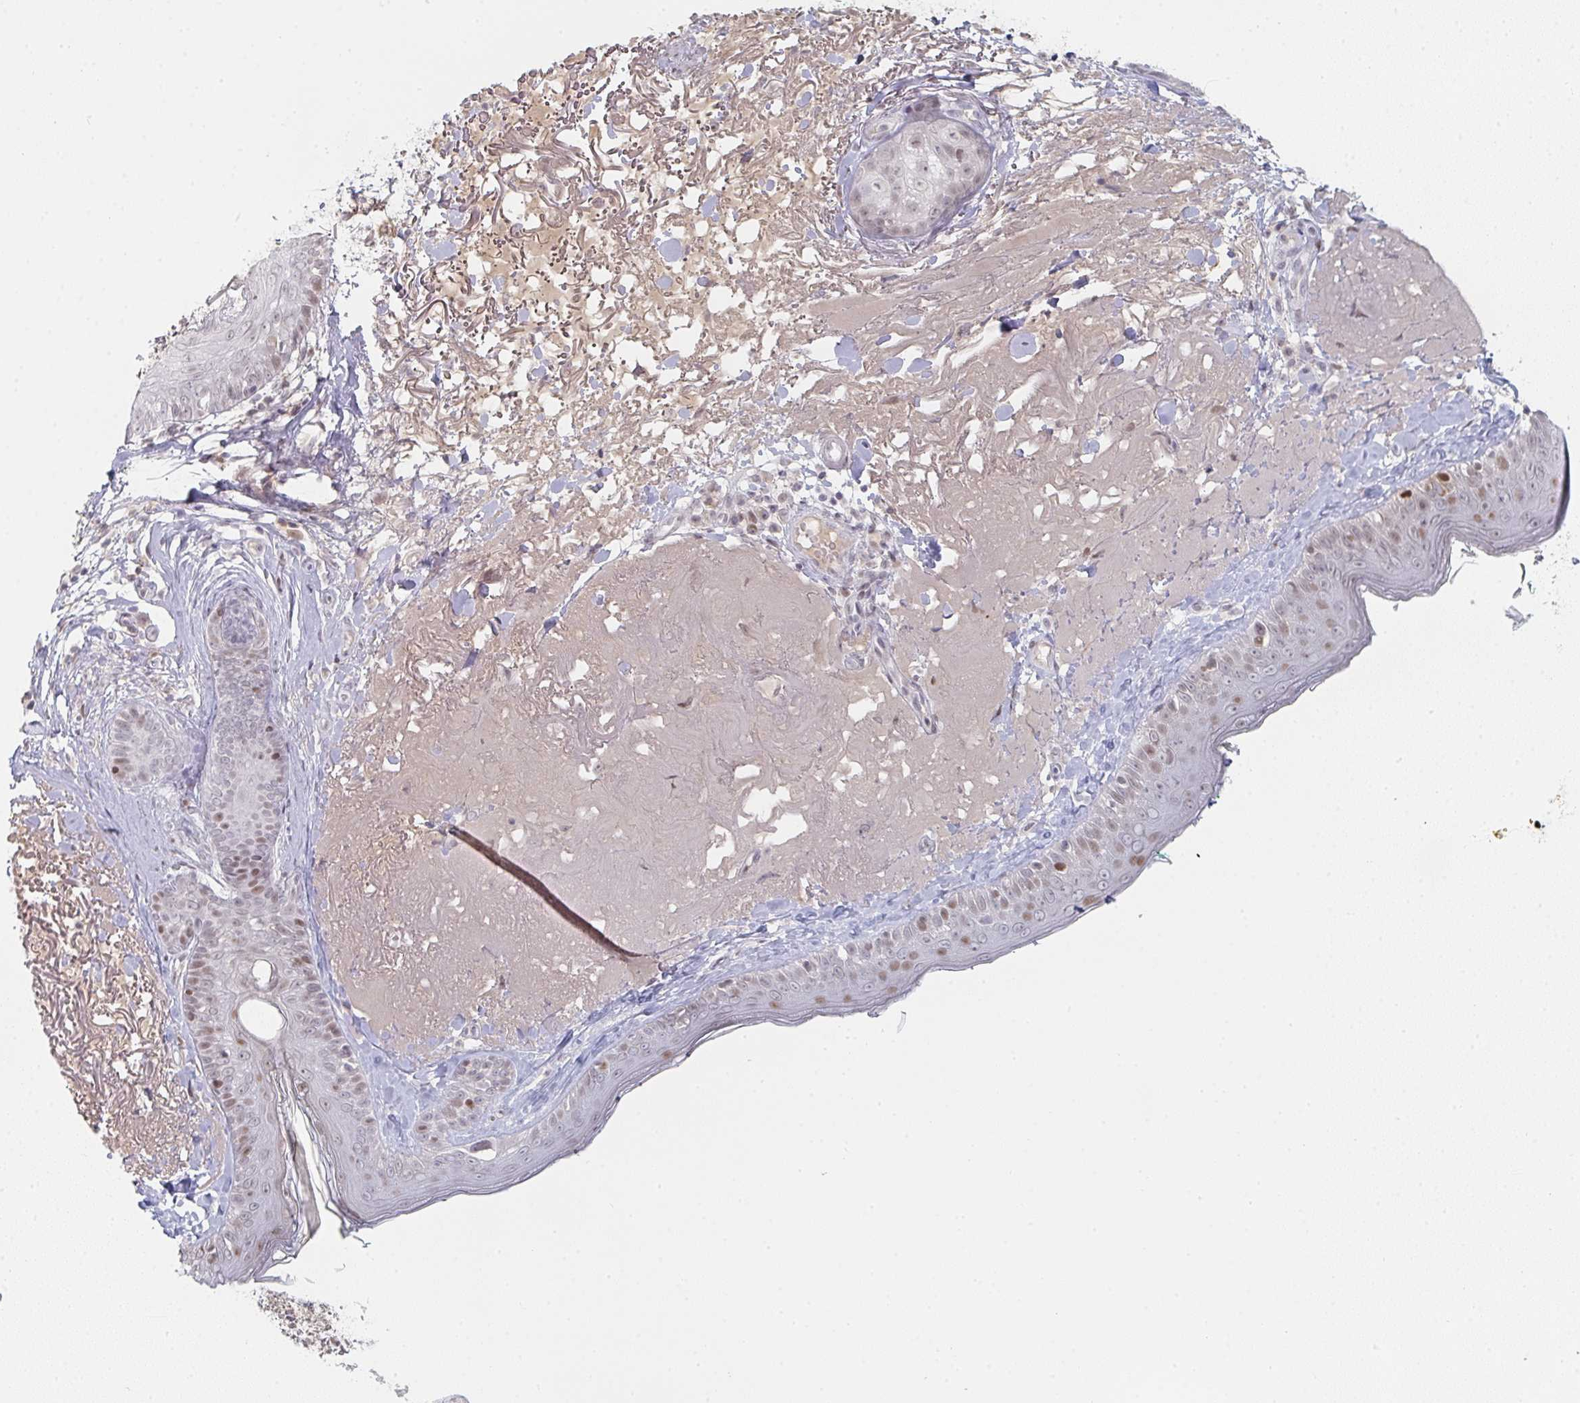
{"staining": {"intensity": "negative", "quantity": "none", "location": "none"}, "tissue": "skin", "cell_type": "Fibroblasts", "image_type": "normal", "snomed": [{"axis": "morphology", "description": "Normal tissue, NOS"}, {"axis": "topography", "description": "Skin"}], "caption": "Immunohistochemical staining of unremarkable skin demonstrates no significant staining in fibroblasts.", "gene": "LIN54", "patient": {"sex": "male", "age": 73}}